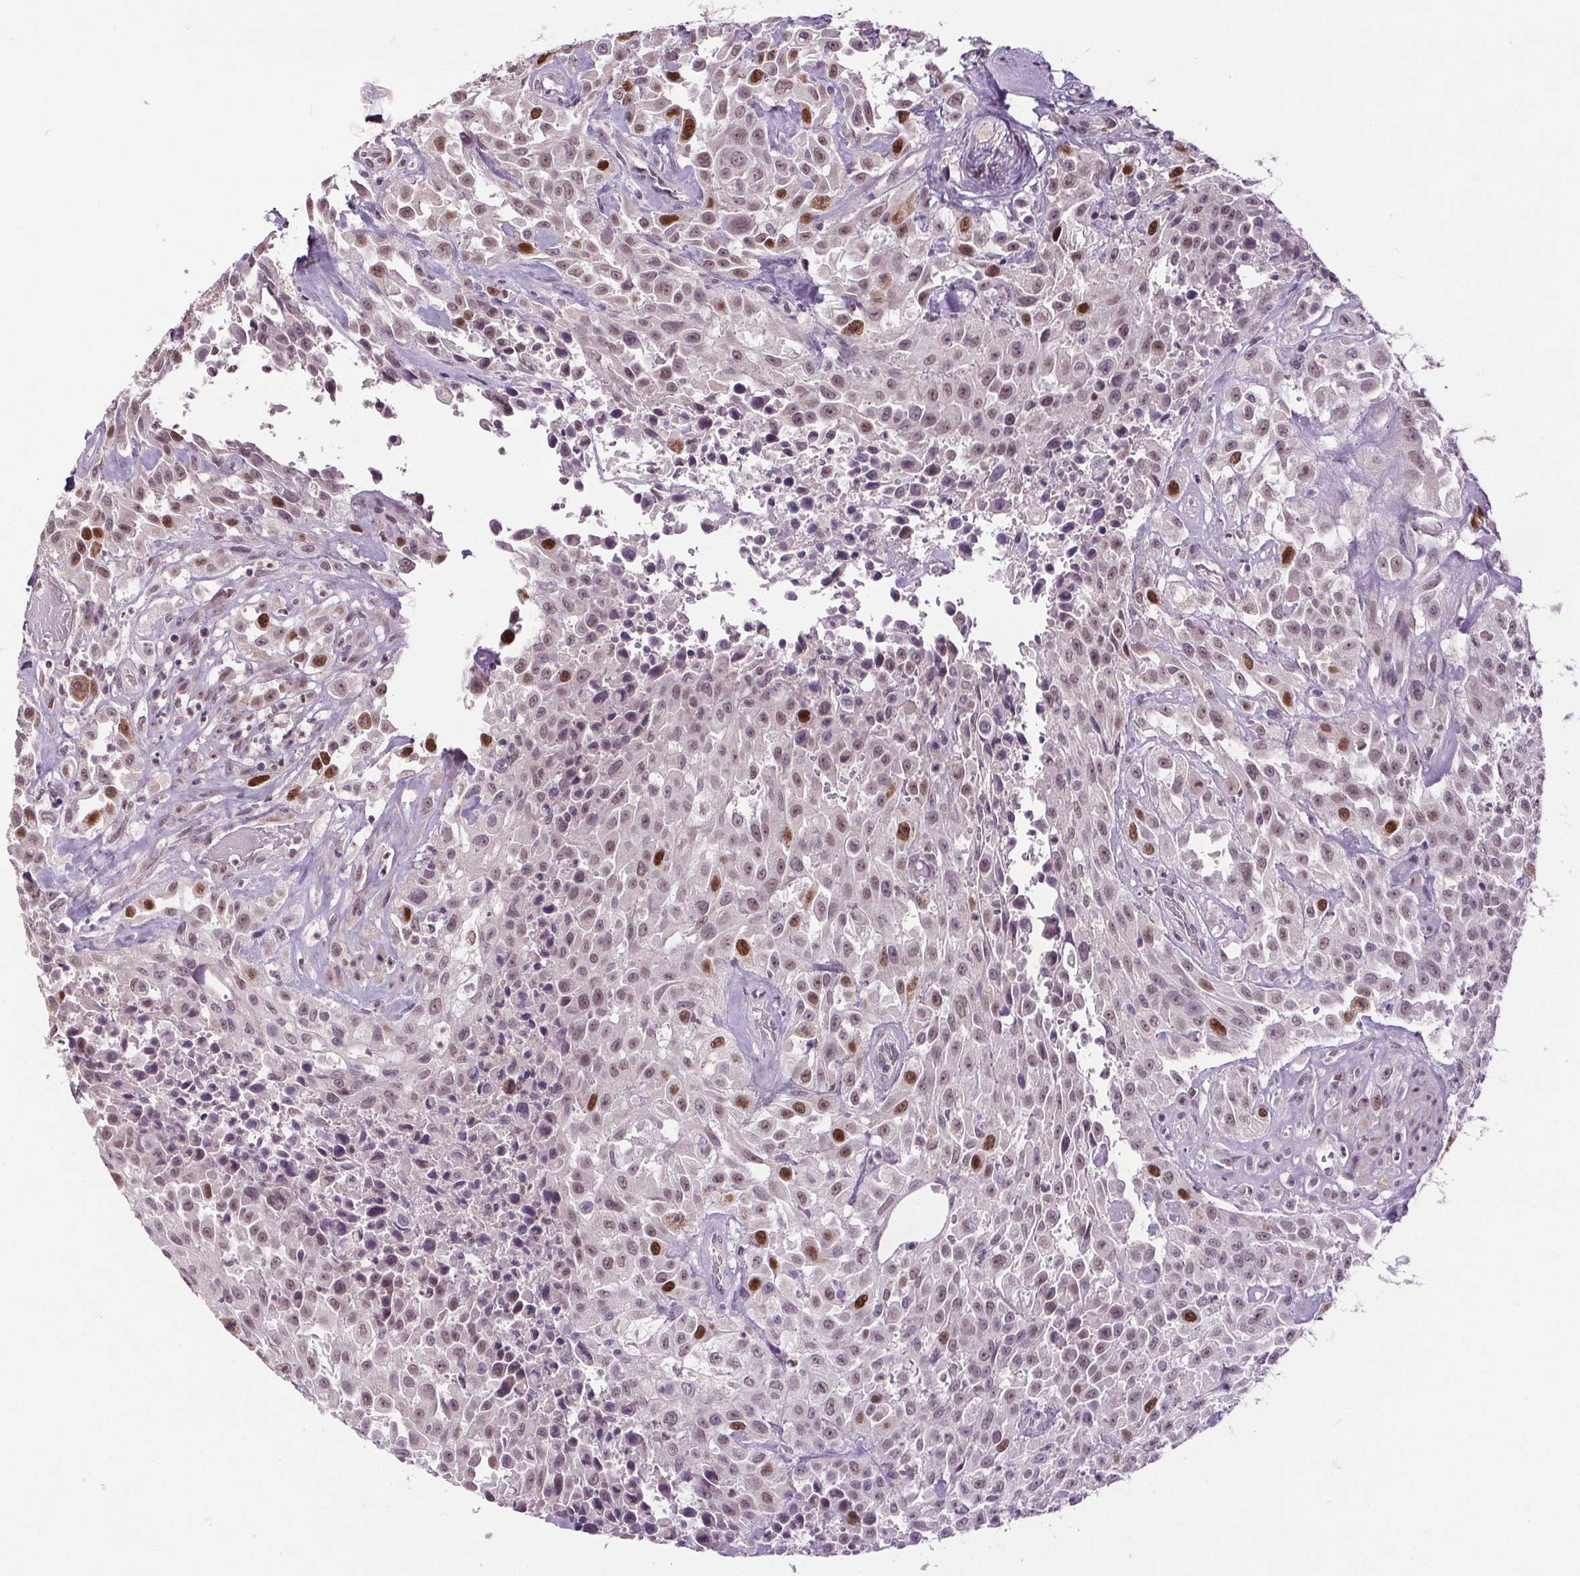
{"staining": {"intensity": "moderate", "quantity": "<25%", "location": "nuclear"}, "tissue": "urothelial cancer", "cell_type": "Tumor cells", "image_type": "cancer", "snomed": [{"axis": "morphology", "description": "Urothelial carcinoma, High grade"}, {"axis": "topography", "description": "Urinary bladder"}], "caption": "Human urothelial cancer stained with a brown dye reveals moderate nuclear positive expression in approximately <25% of tumor cells.", "gene": "CENPF", "patient": {"sex": "male", "age": 79}}